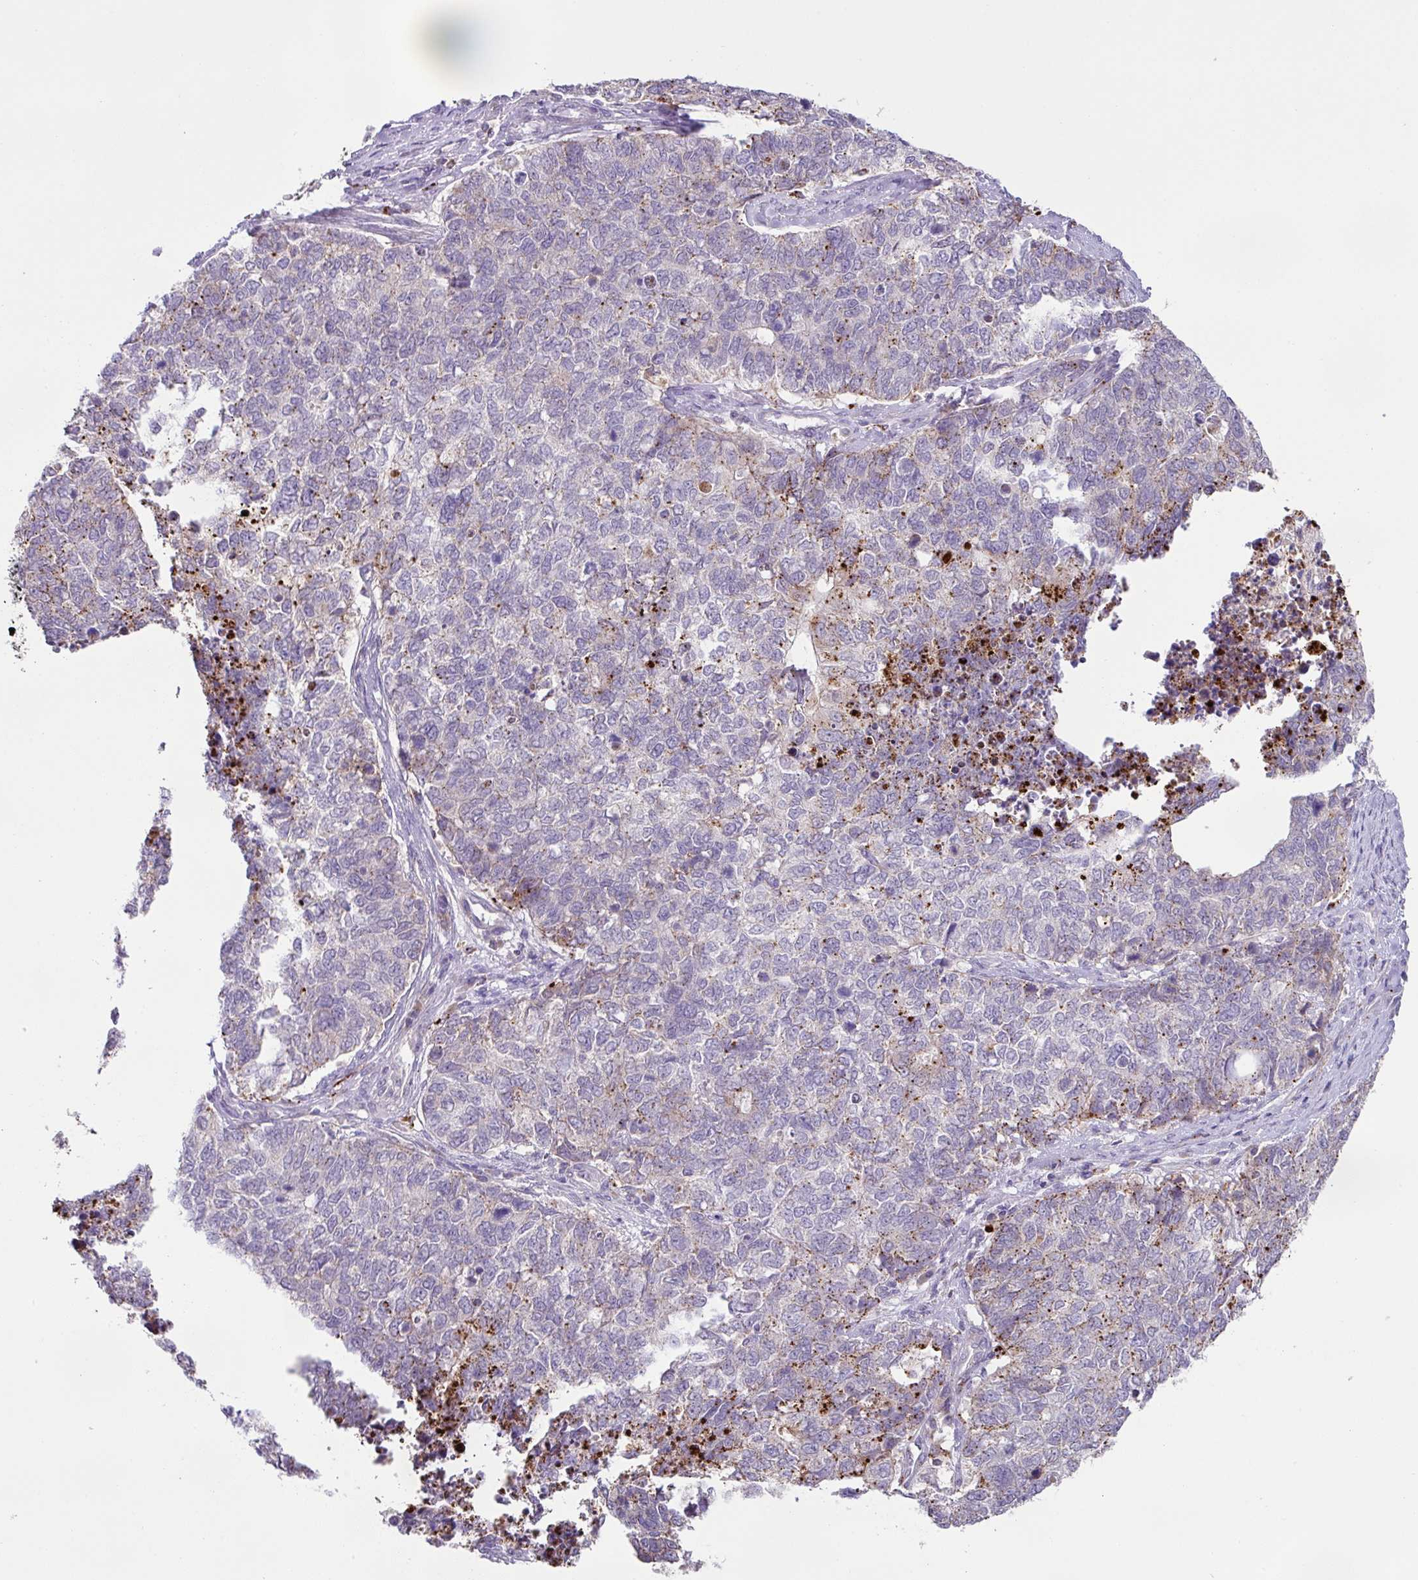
{"staining": {"intensity": "weak", "quantity": "<25%", "location": "cytoplasmic/membranous"}, "tissue": "cervical cancer", "cell_type": "Tumor cells", "image_type": "cancer", "snomed": [{"axis": "morphology", "description": "Squamous cell carcinoma, NOS"}, {"axis": "topography", "description": "Cervix"}], "caption": "High power microscopy micrograph of an immunohistochemistry micrograph of cervical cancer (squamous cell carcinoma), revealing no significant expression in tumor cells.", "gene": "PLEKHH3", "patient": {"sex": "female", "age": 63}}